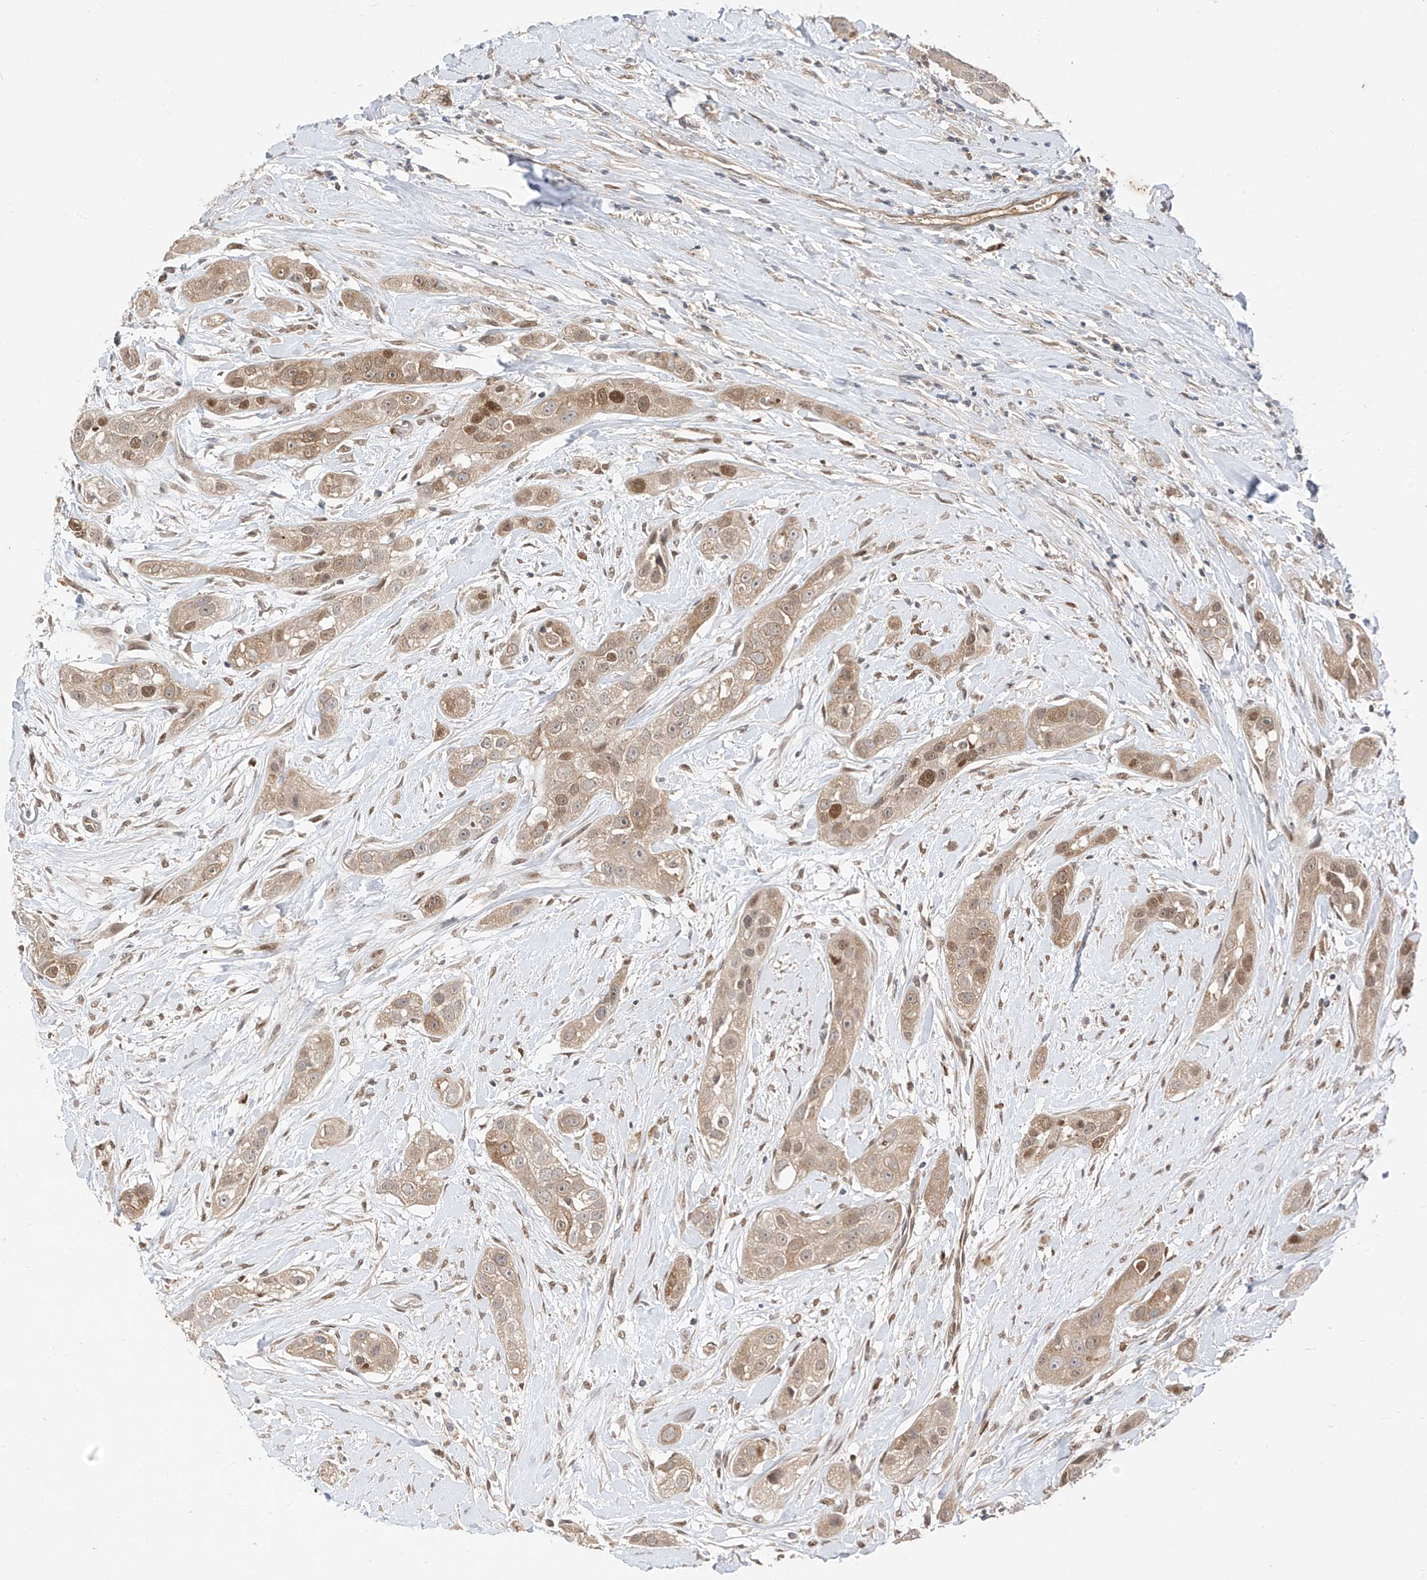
{"staining": {"intensity": "moderate", "quantity": "<25%", "location": "nuclear"}, "tissue": "head and neck cancer", "cell_type": "Tumor cells", "image_type": "cancer", "snomed": [{"axis": "morphology", "description": "Normal tissue, NOS"}, {"axis": "morphology", "description": "Squamous cell carcinoma, NOS"}, {"axis": "topography", "description": "Skeletal muscle"}, {"axis": "topography", "description": "Head-Neck"}], "caption": "Brown immunohistochemical staining in squamous cell carcinoma (head and neck) reveals moderate nuclear positivity in about <25% of tumor cells.", "gene": "MRTFA", "patient": {"sex": "male", "age": 51}}